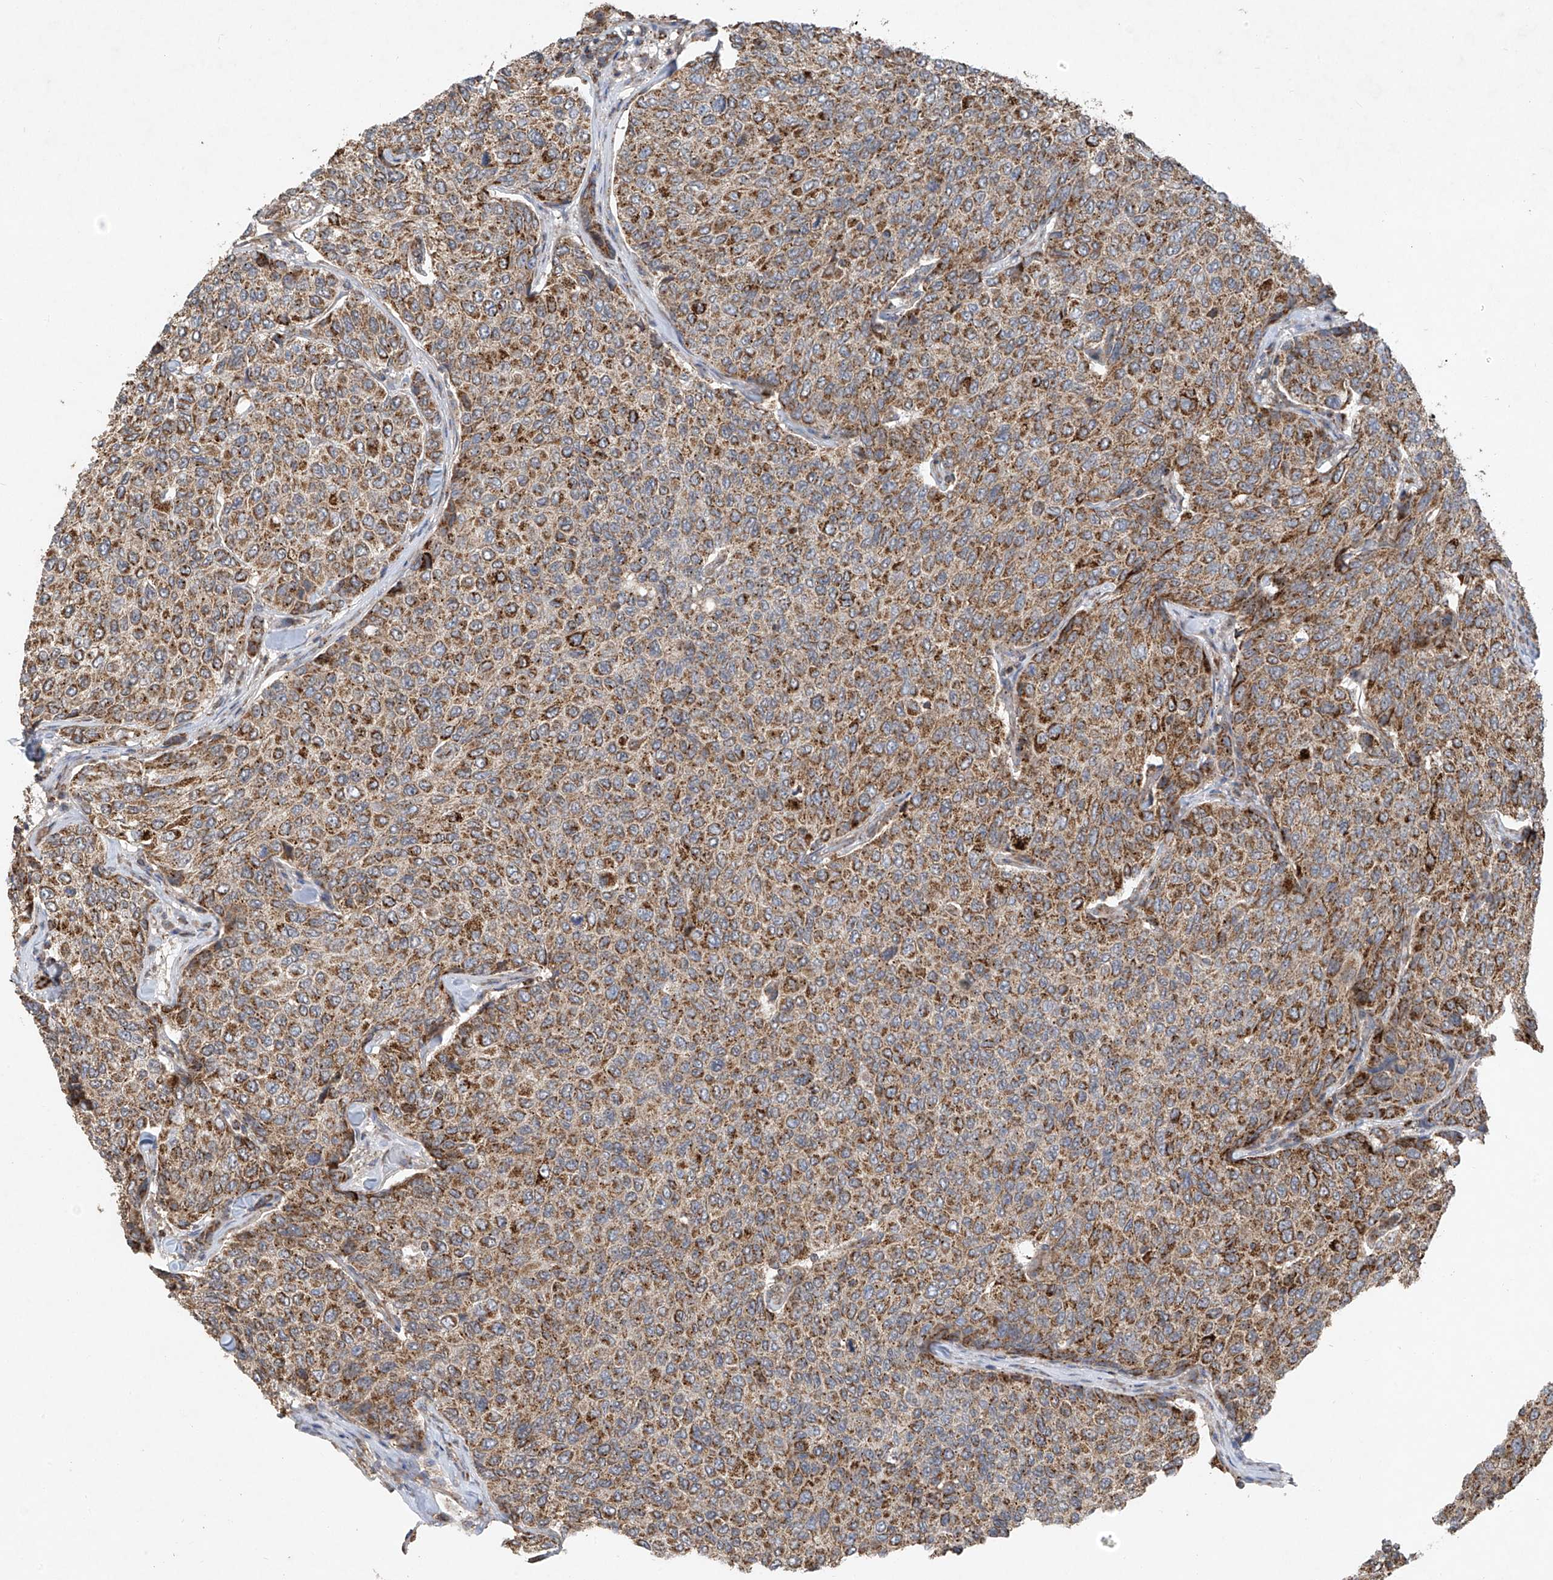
{"staining": {"intensity": "moderate", "quantity": ">75%", "location": "cytoplasmic/membranous"}, "tissue": "breast cancer", "cell_type": "Tumor cells", "image_type": "cancer", "snomed": [{"axis": "morphology", "description": "Duct carcinoma"}, {"axis": "topography", "description": "Breast"}], "caption": "This is an image of IHC staining of breast cancer (invasive ductal carcinoma), which shows moderate staining in the cytoplasmic/membranous of tumor cells.", "gene": "UQCC1", "patient": {"sex": "female", "age": 55}}